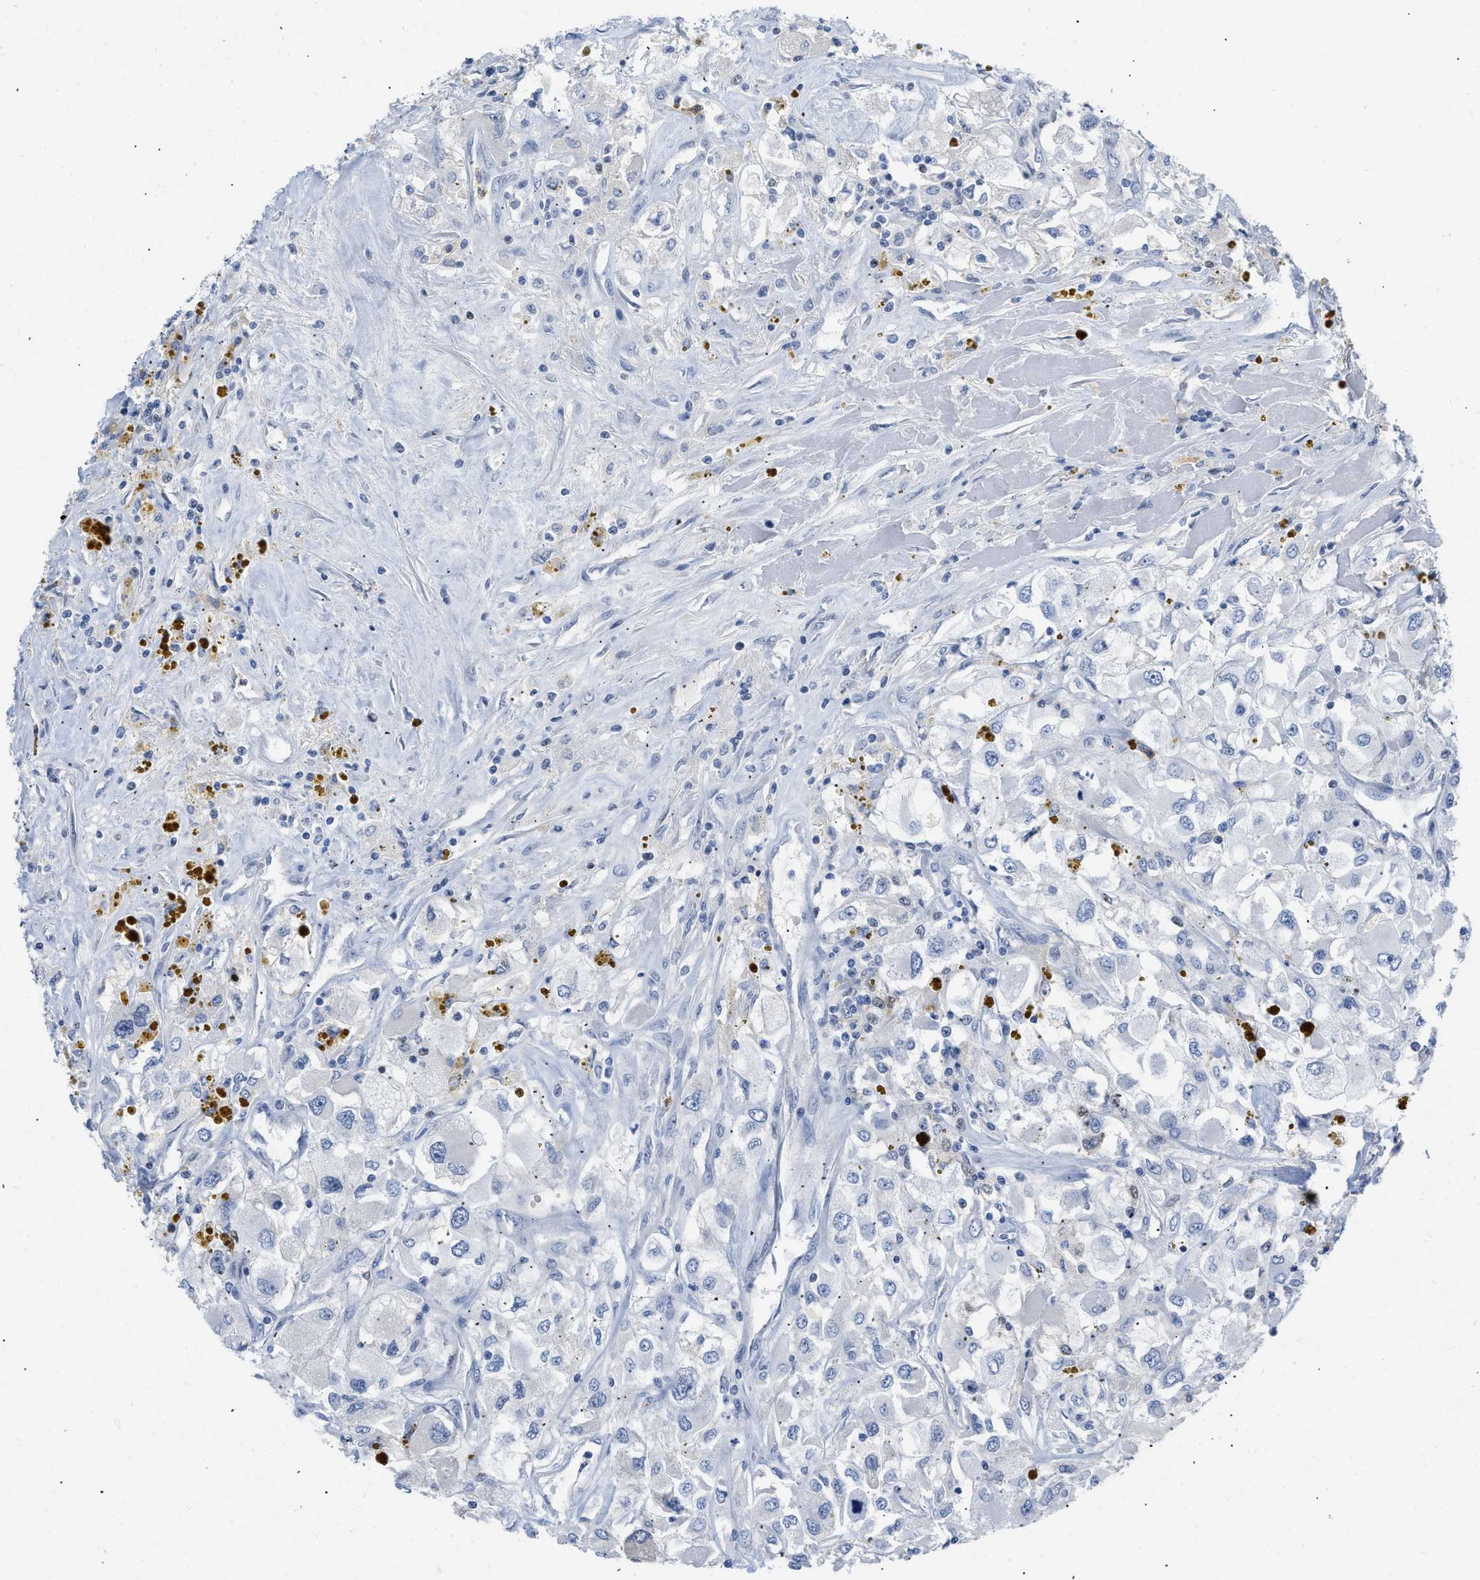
{"staining": {"intensity": "negative", "quantity": "none", "location": "none"}, "tissue": "renal cancer", "cell_type": "Tumor cells", "image_type": "cancer", "snomed": [{"axis": "morphology", "description": "Adenocarcinoma, NOS"}, {"axis": "topography", "description": "Kidney"}], "caption": "Adenocarcinoma (renal) was stained to show a protein in brown. There is no significant staining in tumor cells.", "gene": "BOLL", "patient": {"sex": "female", "age": 52}}